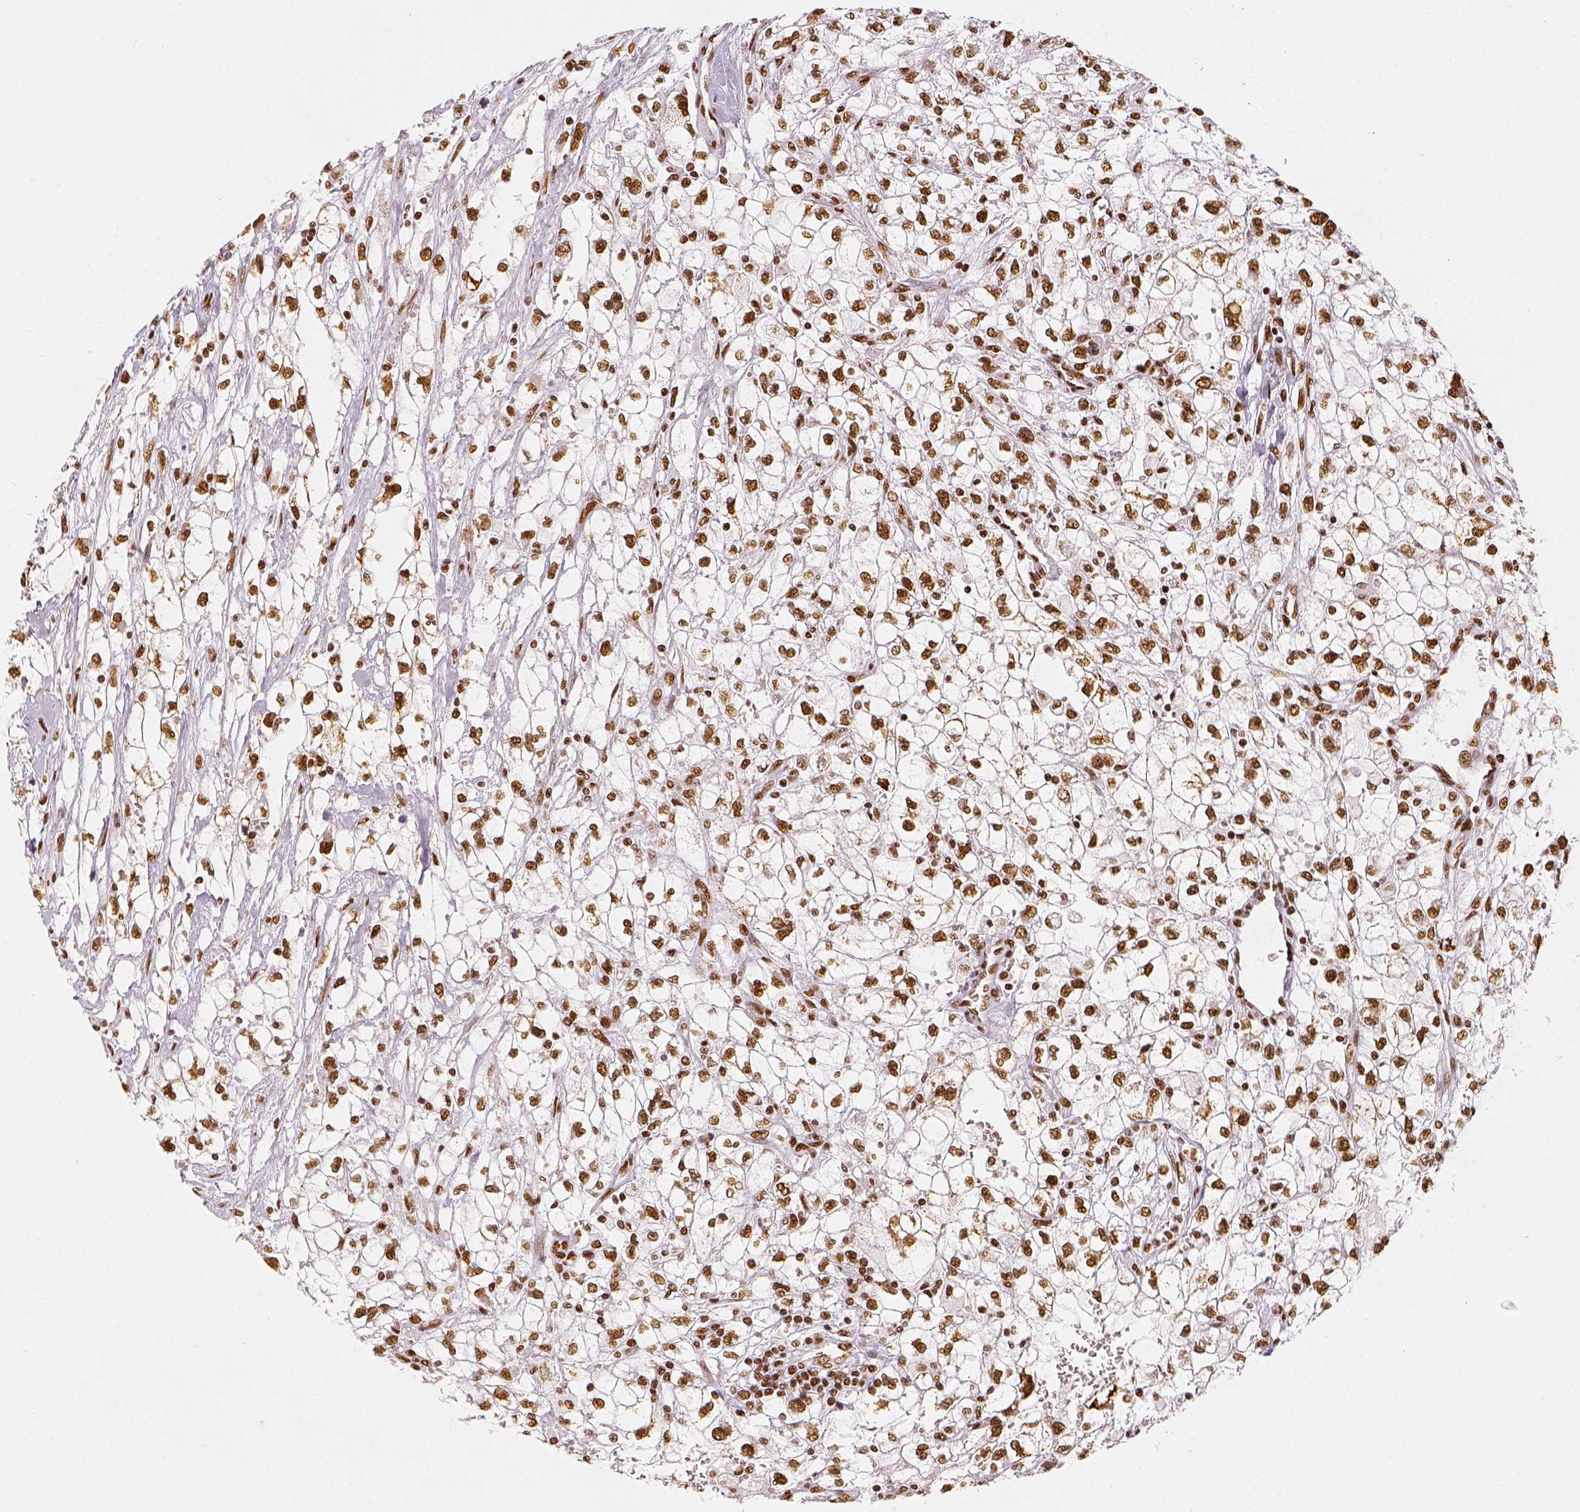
{"staining": {"intensity": "strong", "quantity": ">75%", "location": "nuclear"}, "tissue": "renal cancer", "cell_type": "Tumor cells", "image_type": "cancer", "snomed": [{"axis": "morphology", "description": "Adenocarcinoma, NOS"}, {"axis": "topography", "description": "Kidney"}], "caption": "This is a photomicrograph of immunohistochemistry (IHC) staining of renal cancer, which shows strong staining in the nuclear of tumor cells.", "gene": "KDM5B", "patient": {"sex": "male", "age": 59}}